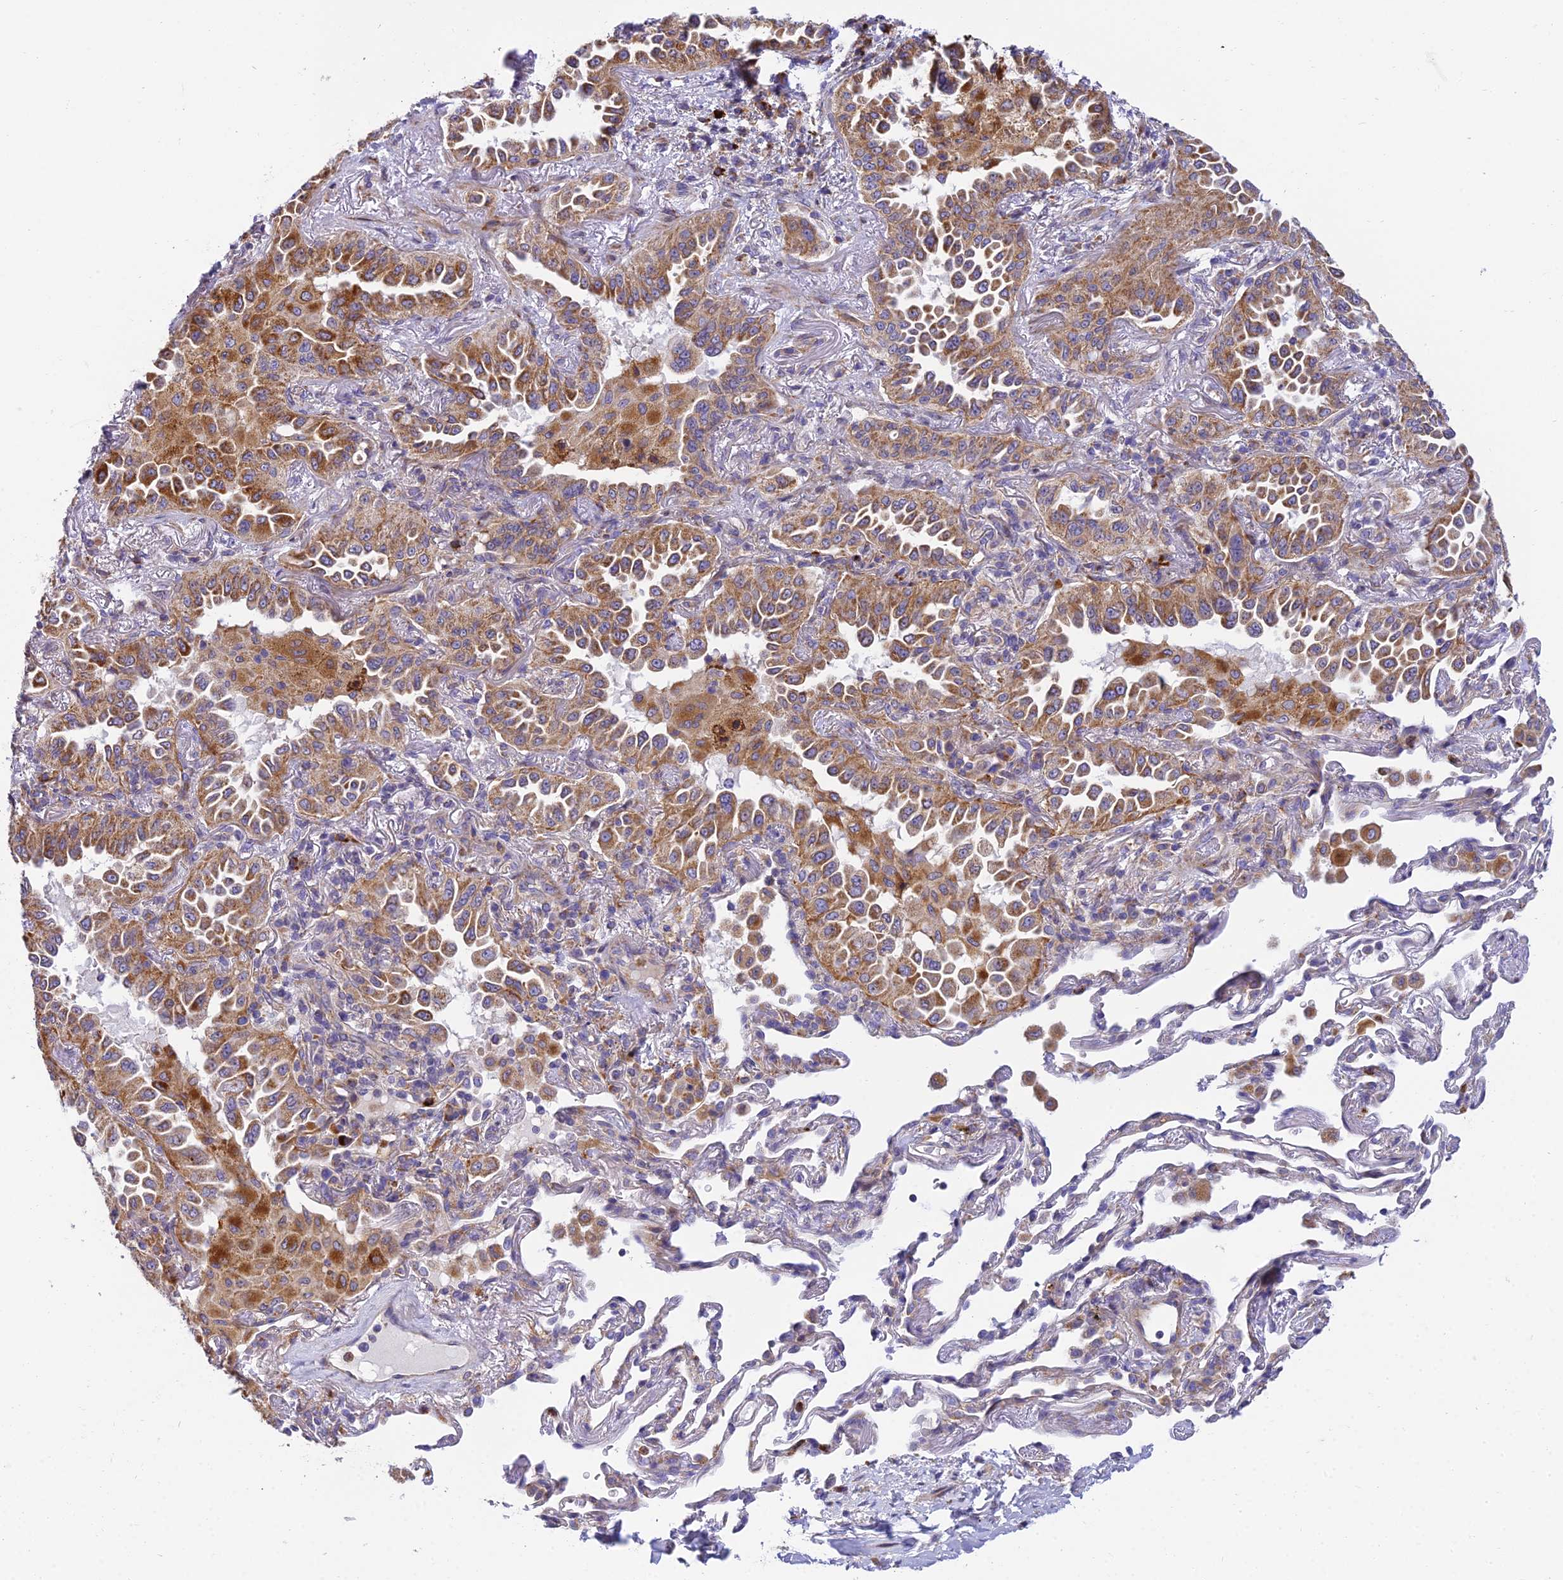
{"staining": {"intensity": "moderate", "quantity": ">75%", "location": "cytoplasmic/membranous"}, "tissue": "lung cancer", "cell_type": "Tumor cells", "image_type": "cancer", "snomed": [{"axis": "morphology", "description": "Adenocarcinoma, NOS"}, {"axis": "topography", "description": "Lung"}], "caption": "This micrograph reveals lung cancer stained with immunohistochemistry (IHC) to label a protein in brown. The cytoplasmic/membranous of tumor cells show moderate positivity for the protein. Nuclei are counter-stained blue.", "gene": "CLCN7", "patient": {"sex": "female", "age": 69}}